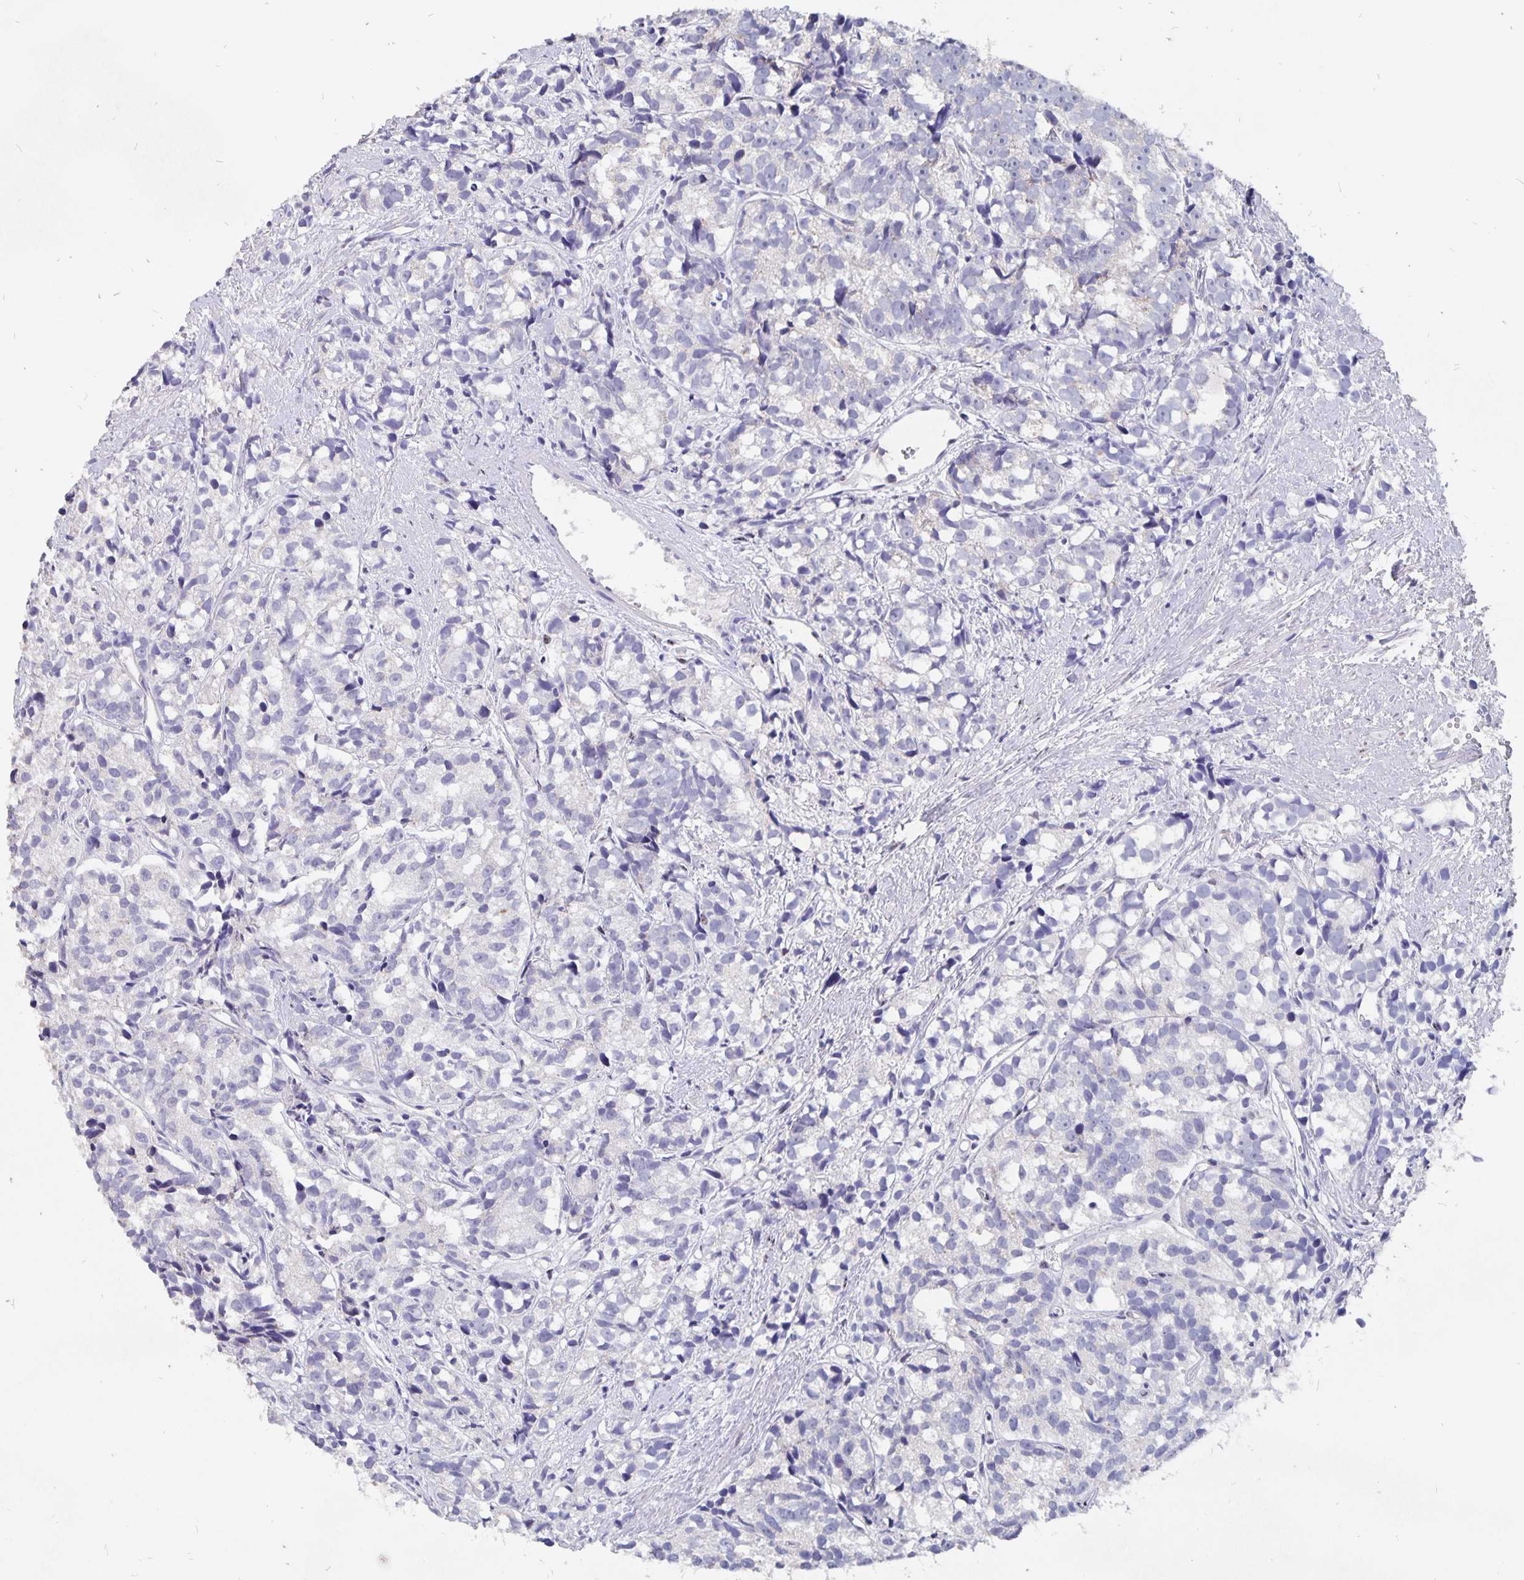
{"staining": {"intensity": "negative", "quantity": "none", "location": "none"}, "tissue": "prostate cancer", "cell_type": "Tumor cells", "image_type": "cancer", "snomed": [{"axis": "morphology", "description": "Adenocarcinoma, High grade"}, {"axis": "topography", "description": "Prostate"}], "caption": "Immunohistochemistry (IHC) image of prostate cancer stained for a protein (brown), which demonstrates no positivity in tumor cells.", "gene": "SMOC1", "patient": {"sex": "male", "age": 77}}